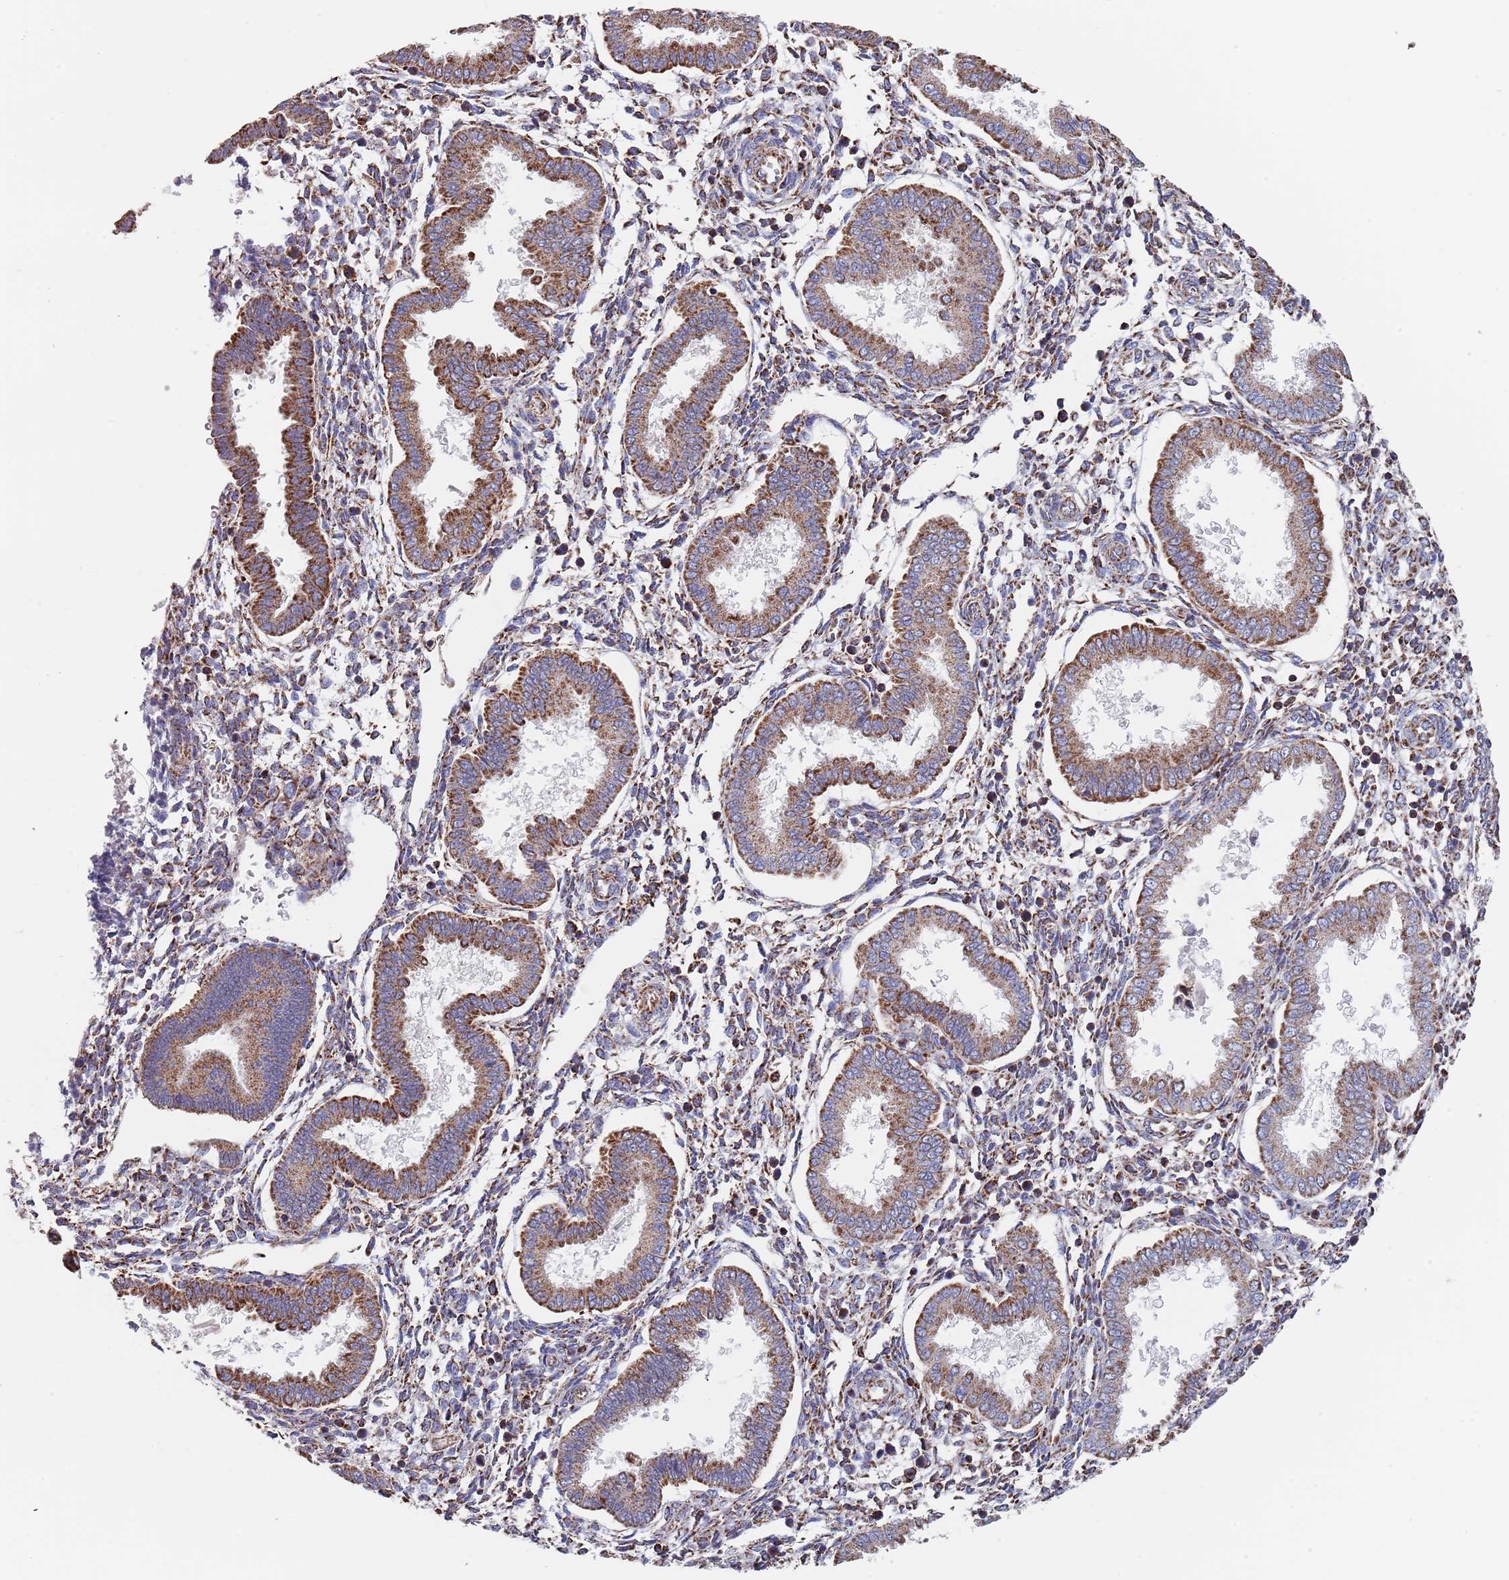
{"staining": {"intensity": "moderate", "quantity": "25%-75%", "location": "cytoplasmic/membranous"}, "tissue": "endometrium", "cell_type": "Cells in endometrial stroma", "image_type": "normal", "snomed": [{"axis": "morphology", "description": "Normal tissue, NOS"}, {"axis": "topography", "description": "Endometrium"}], "caption": "Immunohistochemistry of unremarkable human endometrium demonstrates medium levels of moderate cytoplasmic/membranous staining in approximately 25%-75% of cells in endometrial stroma. Using DAB (3,3'-diaminobenzidine) (brown) and hematoxylin (blue) stains, captured at high magnification using brightfield microscopy.", "gene": "PGP", "patient": {"sex": "female", "age": 24}}